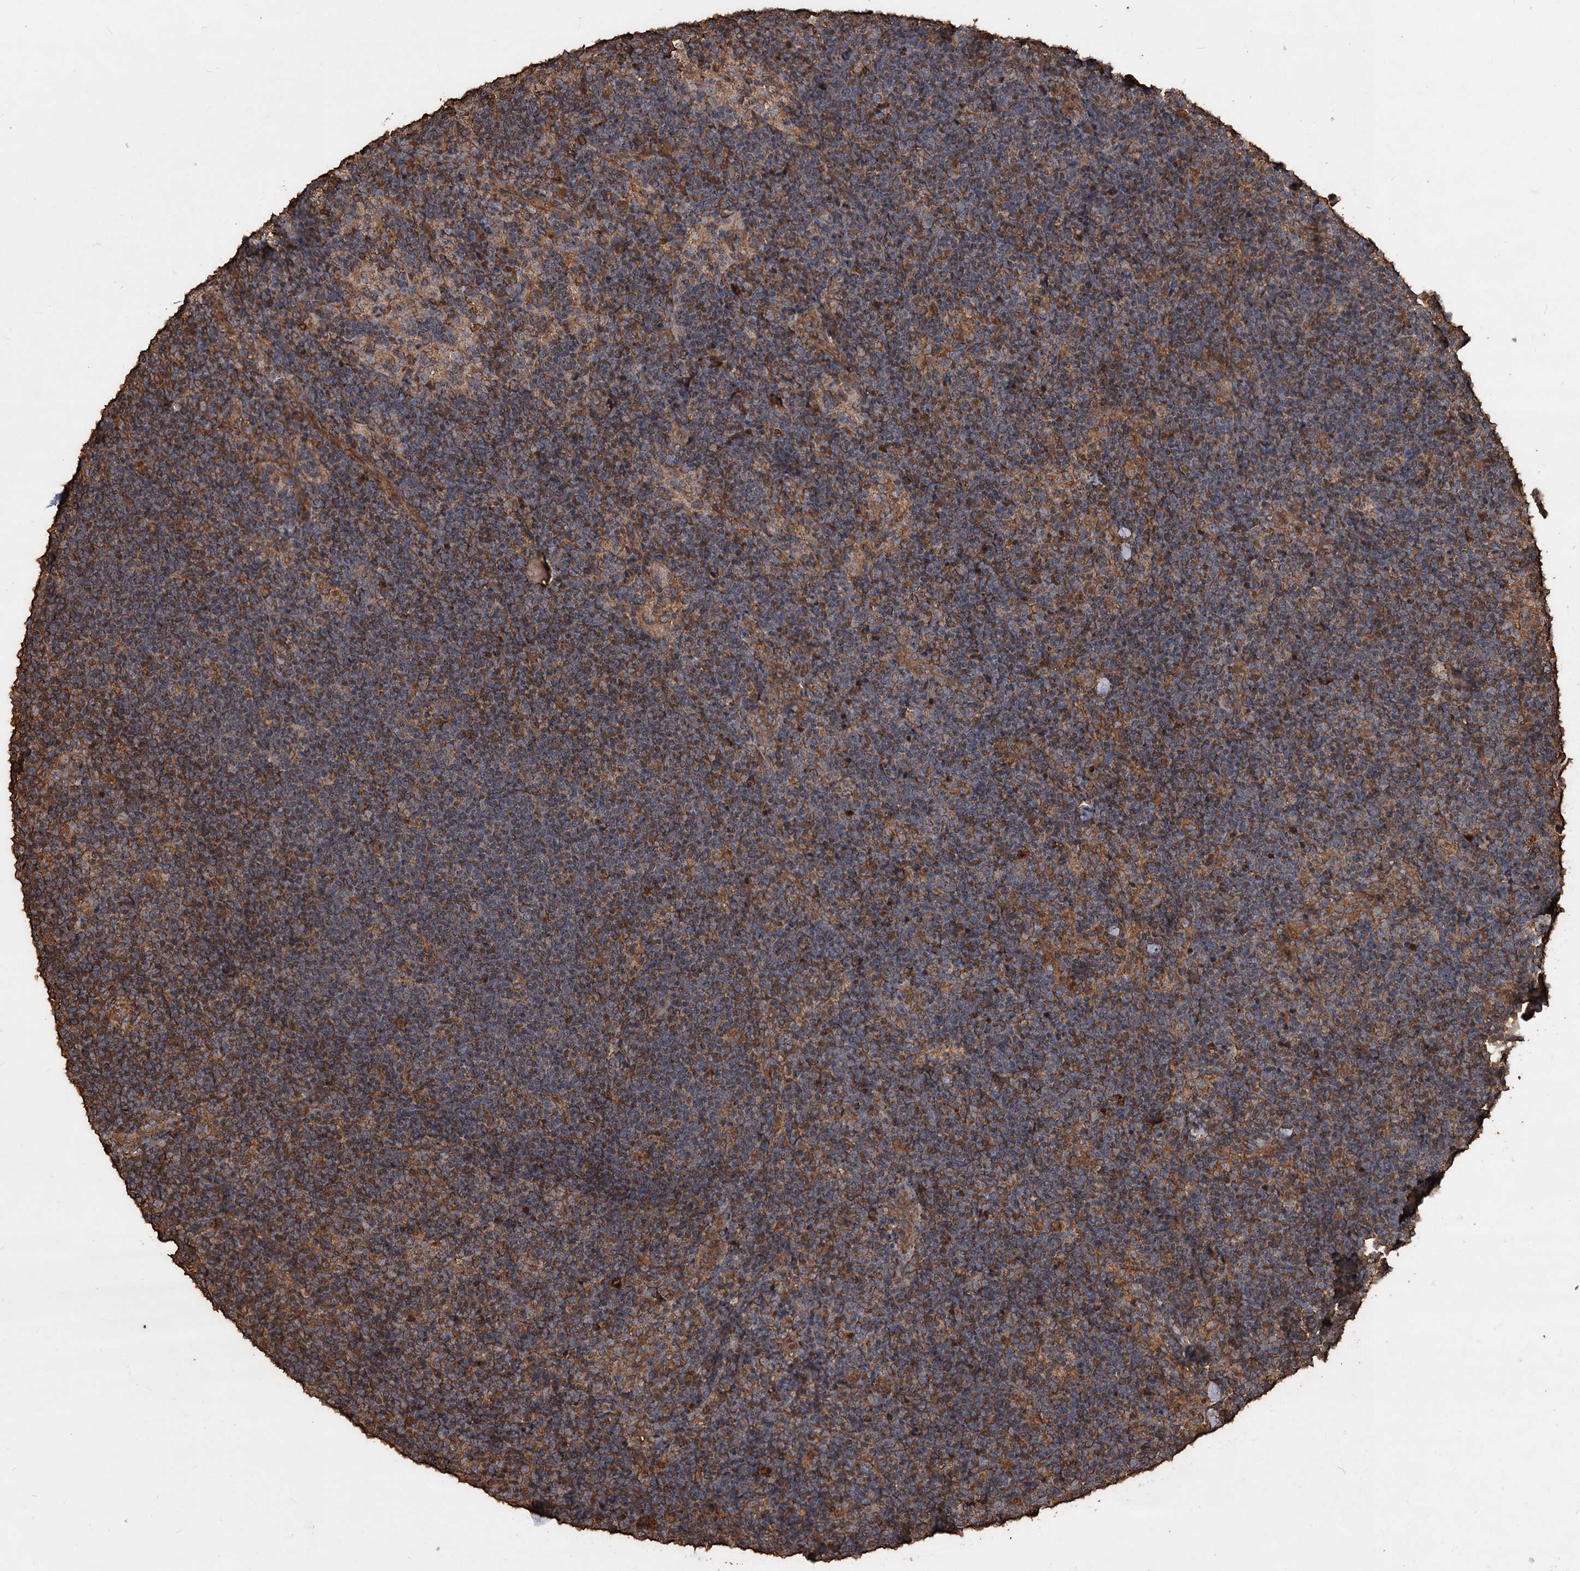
{"staining": {"intensity": "moderate", "quantity": "25%-75%", "location": "cytoplasmic/membranous"}, "tissue": "lymph node", "cell_type": "Germinal center cells", "image_type": "normal", "snomed": [{"axis": "morphology", "description": "Normal tissue, NOS"}, {"axis": "topography", "description": "Lymph node"}], "caption": "A medium amount of moderate cytoplasmic/membranous expression is identified in approximately 25%-75% of germinal center cells in normal lymph node.", "gene": "PIK3C2A", "patient": {"sex": "female", "age": 22}}